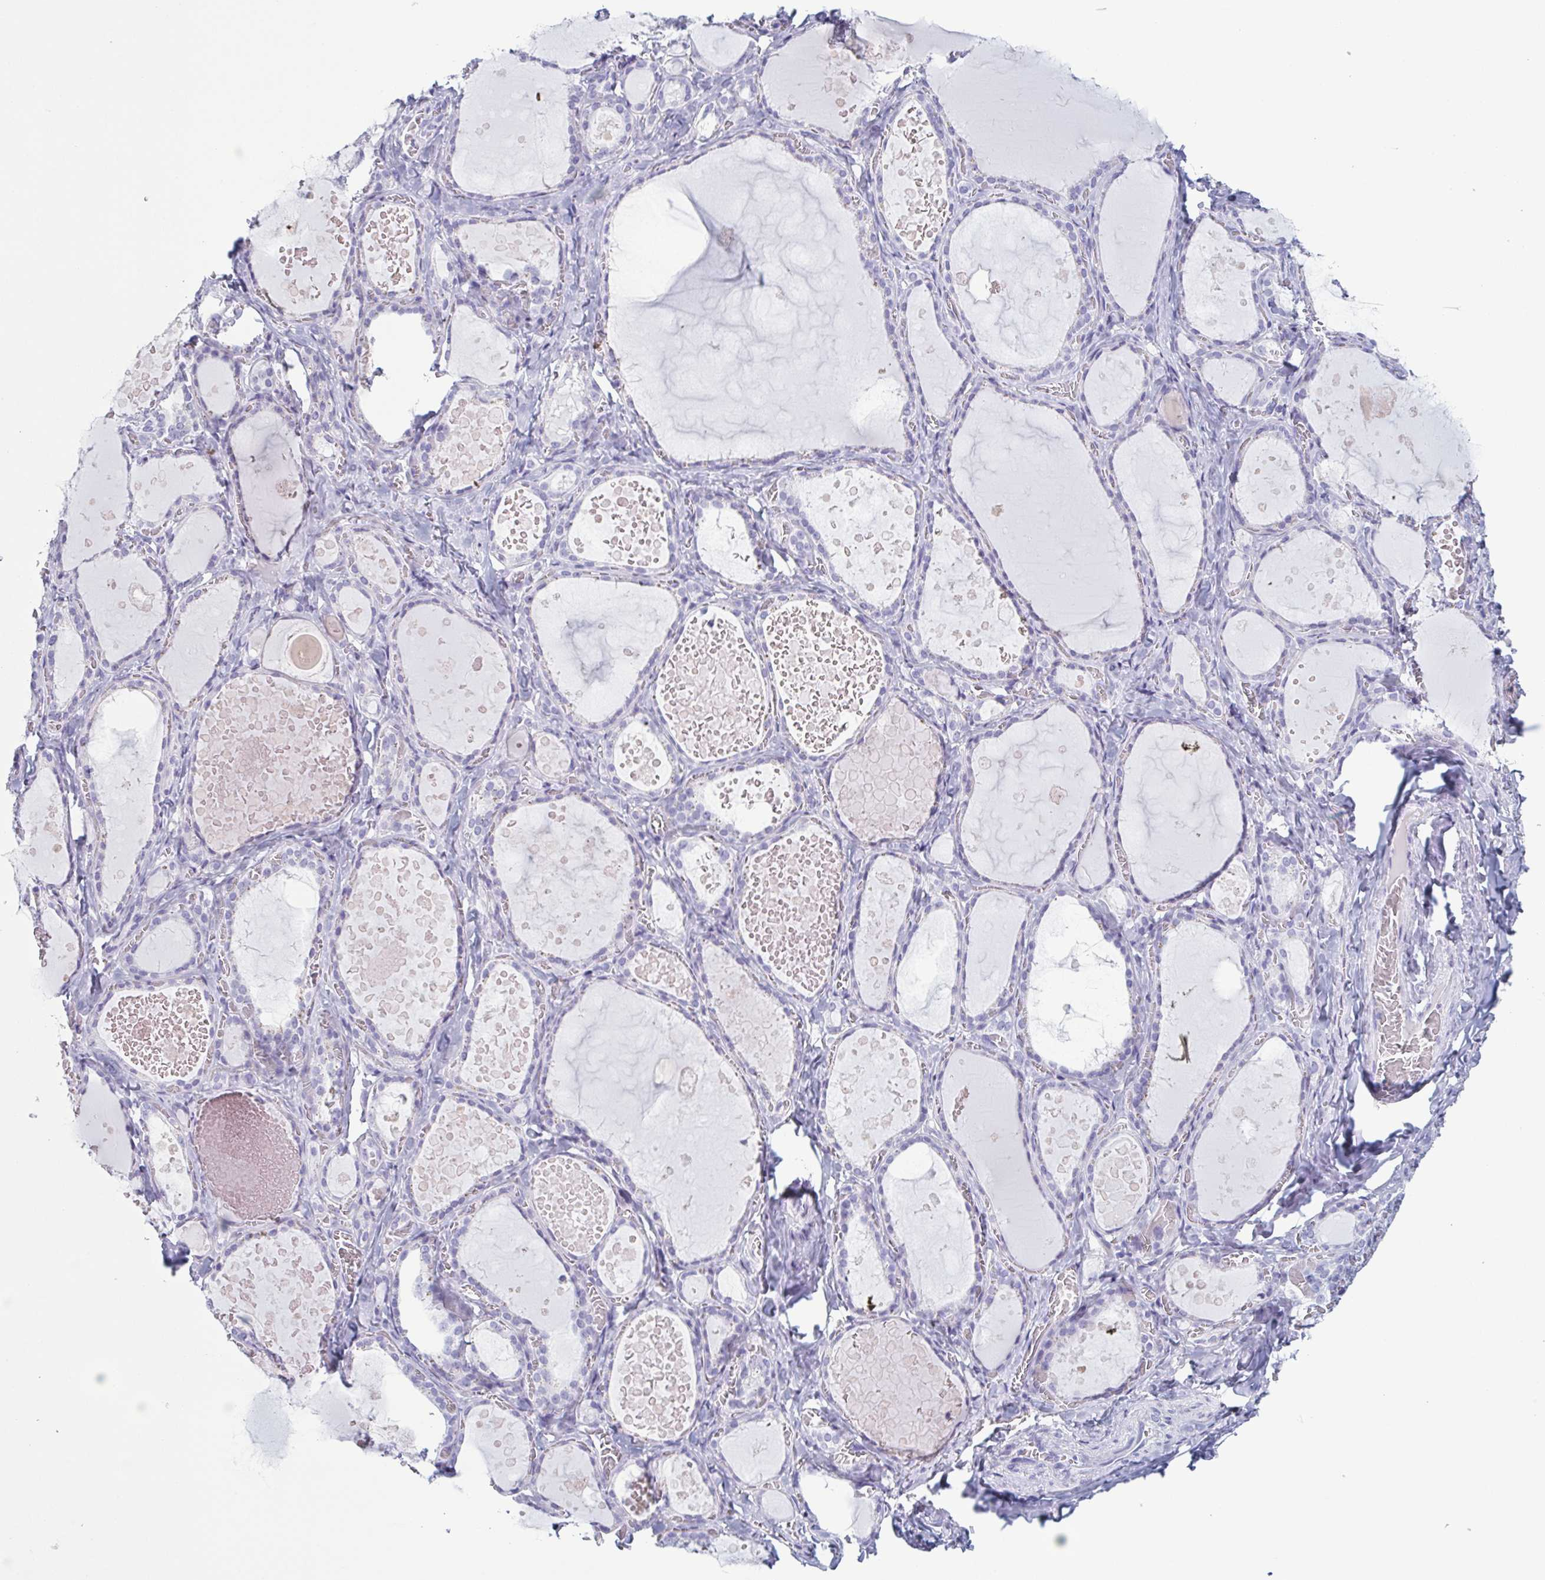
{"staining": {"intensity": "negative", "quantity": "none", "location": "none"}, "tissue": "thyroid gland", "cell_type": "Glandular cells", "image_type": "normal", "snomed": [{"axis": "morphology", "description": "Normal tissue, NOS"}, {"axis": "topography", "description": "Thyroid gland"}], "caption": "Protein analysis of unremarkable thyroid gland displays no significant expression in glandular cells.", "gene": "KRT10", "patient": {"sex": "female", "age": 56}}